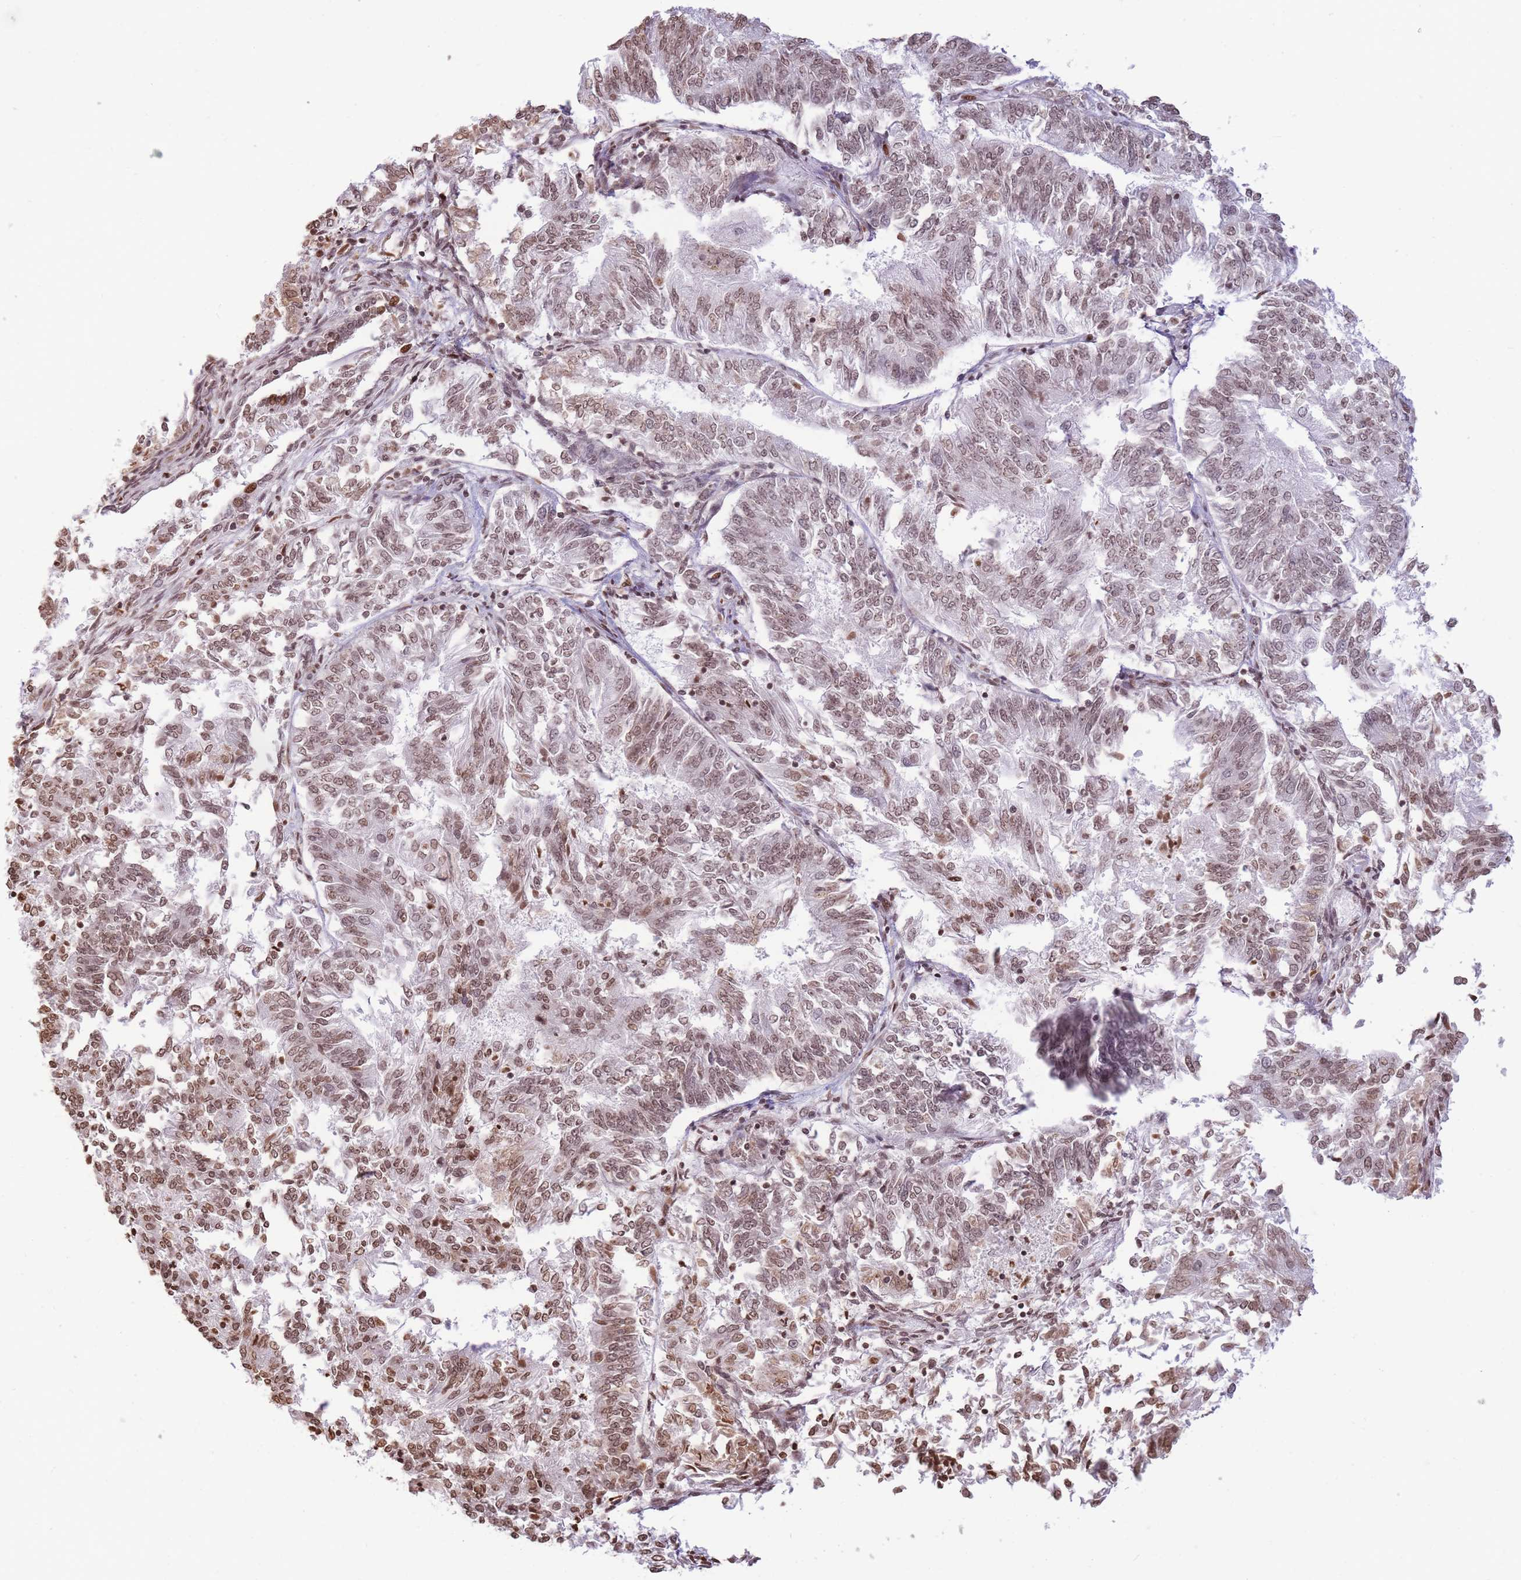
{"staining": {"intensity": "moderate", "quantity": ">75%", "location": "nuclear"}, "tissue": "endometrial cancer", "cell_type": "Tumor cells", "image_type": "cancer", "snomed": [{"axis": "morphology", "description": "Adenocarcinoma, NOS"}, {"axis": "topography", "description": "Endometrium"}], "caption": "Endometrial cancer (adenocarcinoma) stained with a brown dye demonstrates moderate nuclear positive expression in about >75% of tumor cells.", "gene": "SHISAL1", "patient": {"sex": "female", "age": 58}}